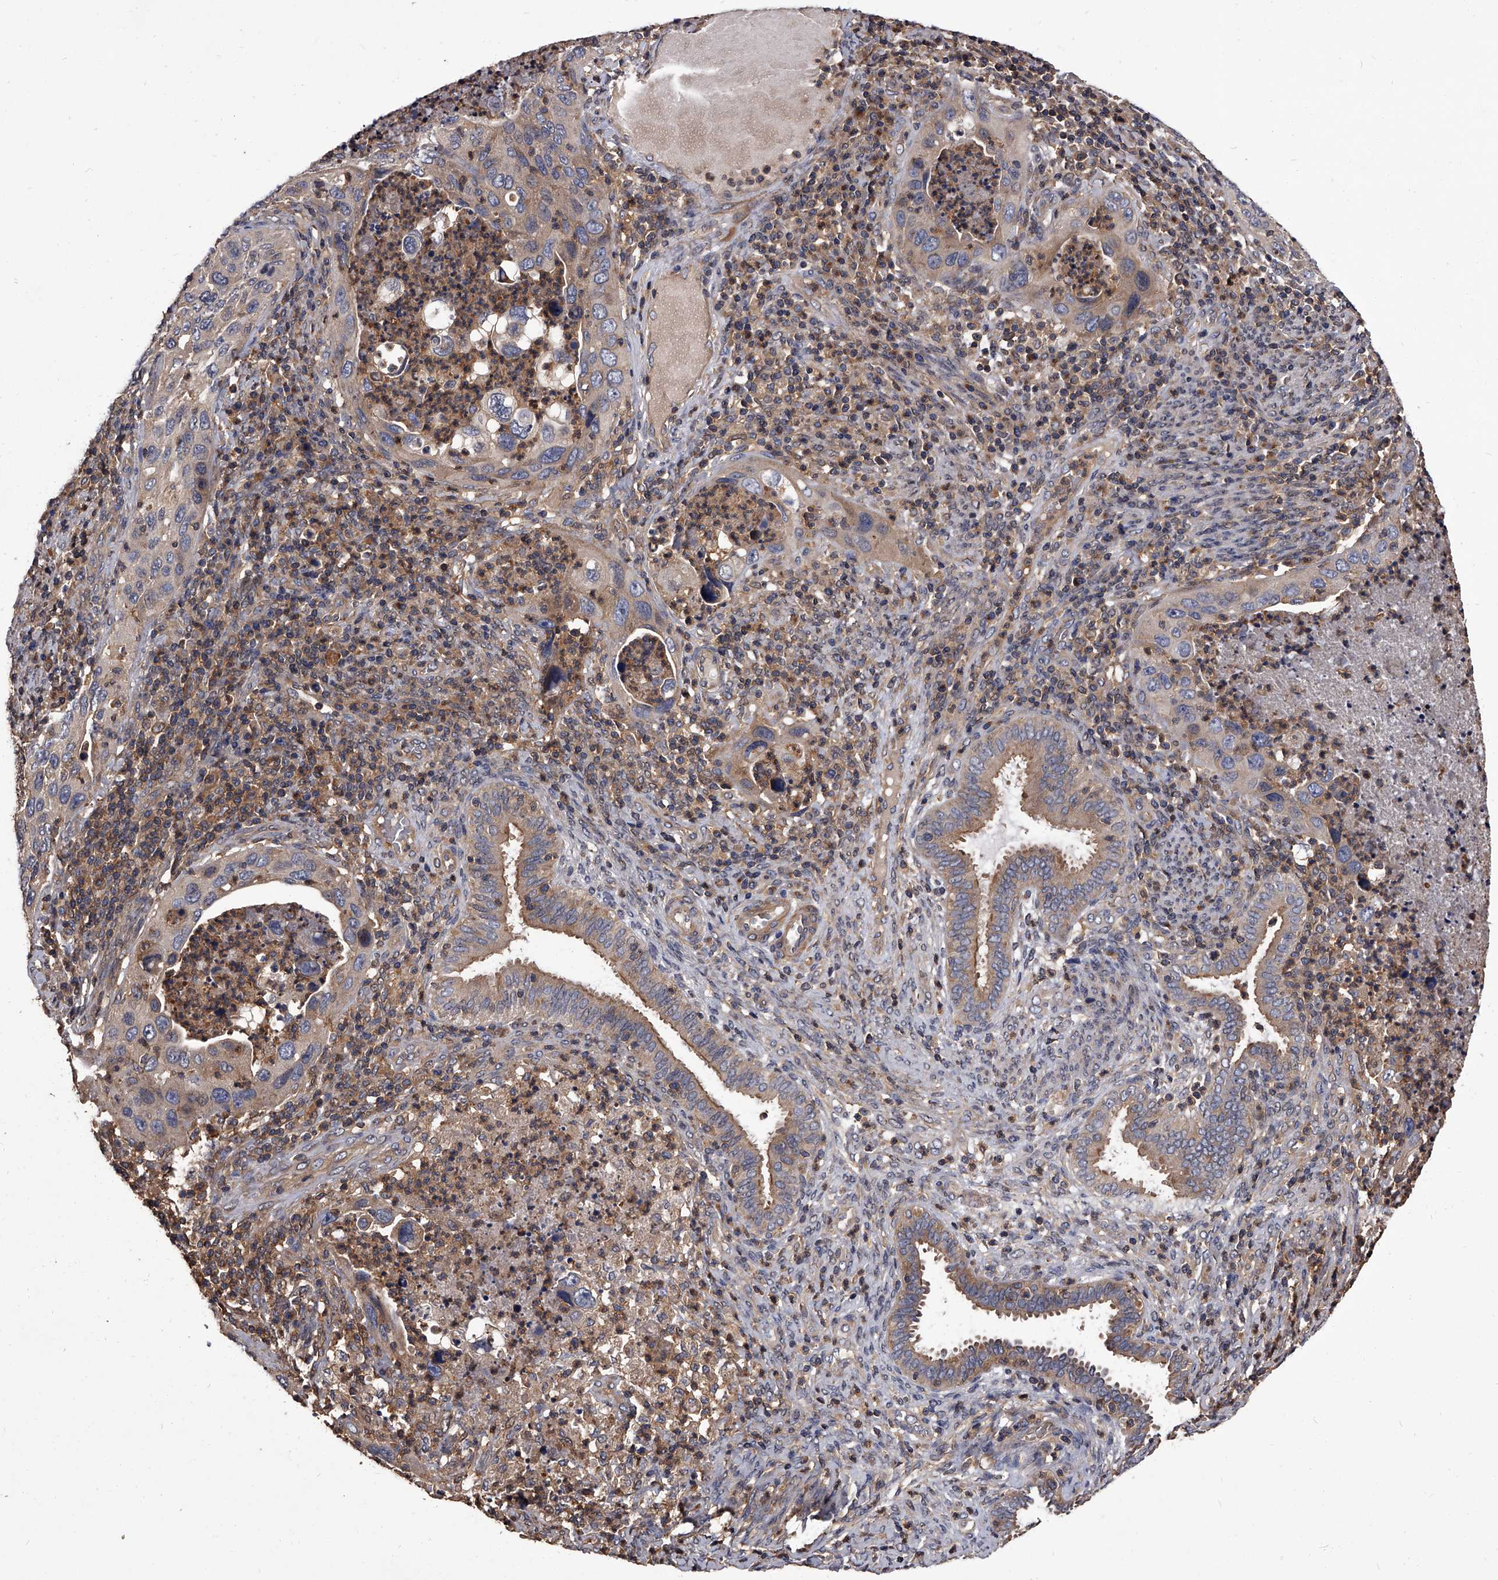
{"staining": {"intensity": "weak", "quantity": "25%-75%", "location": "cytoplasmic/membranous"}, "tissue": "cervical cancer", "cell_type": "Tumor cells", "image_type": "cancer", "snomed": [{"axis": "morphology", "description": "Squamous cell carcinoma, NOS"}, {"axis": "topography", "description": "Cervix"}], "caption": "Tumor cells show low levels of weak cytoplasmic/membranous staining in approximately 25%-75% of cells in cervical cancer.", "gene": "STK36", "patient": {"sex": "female", "age": 38}}